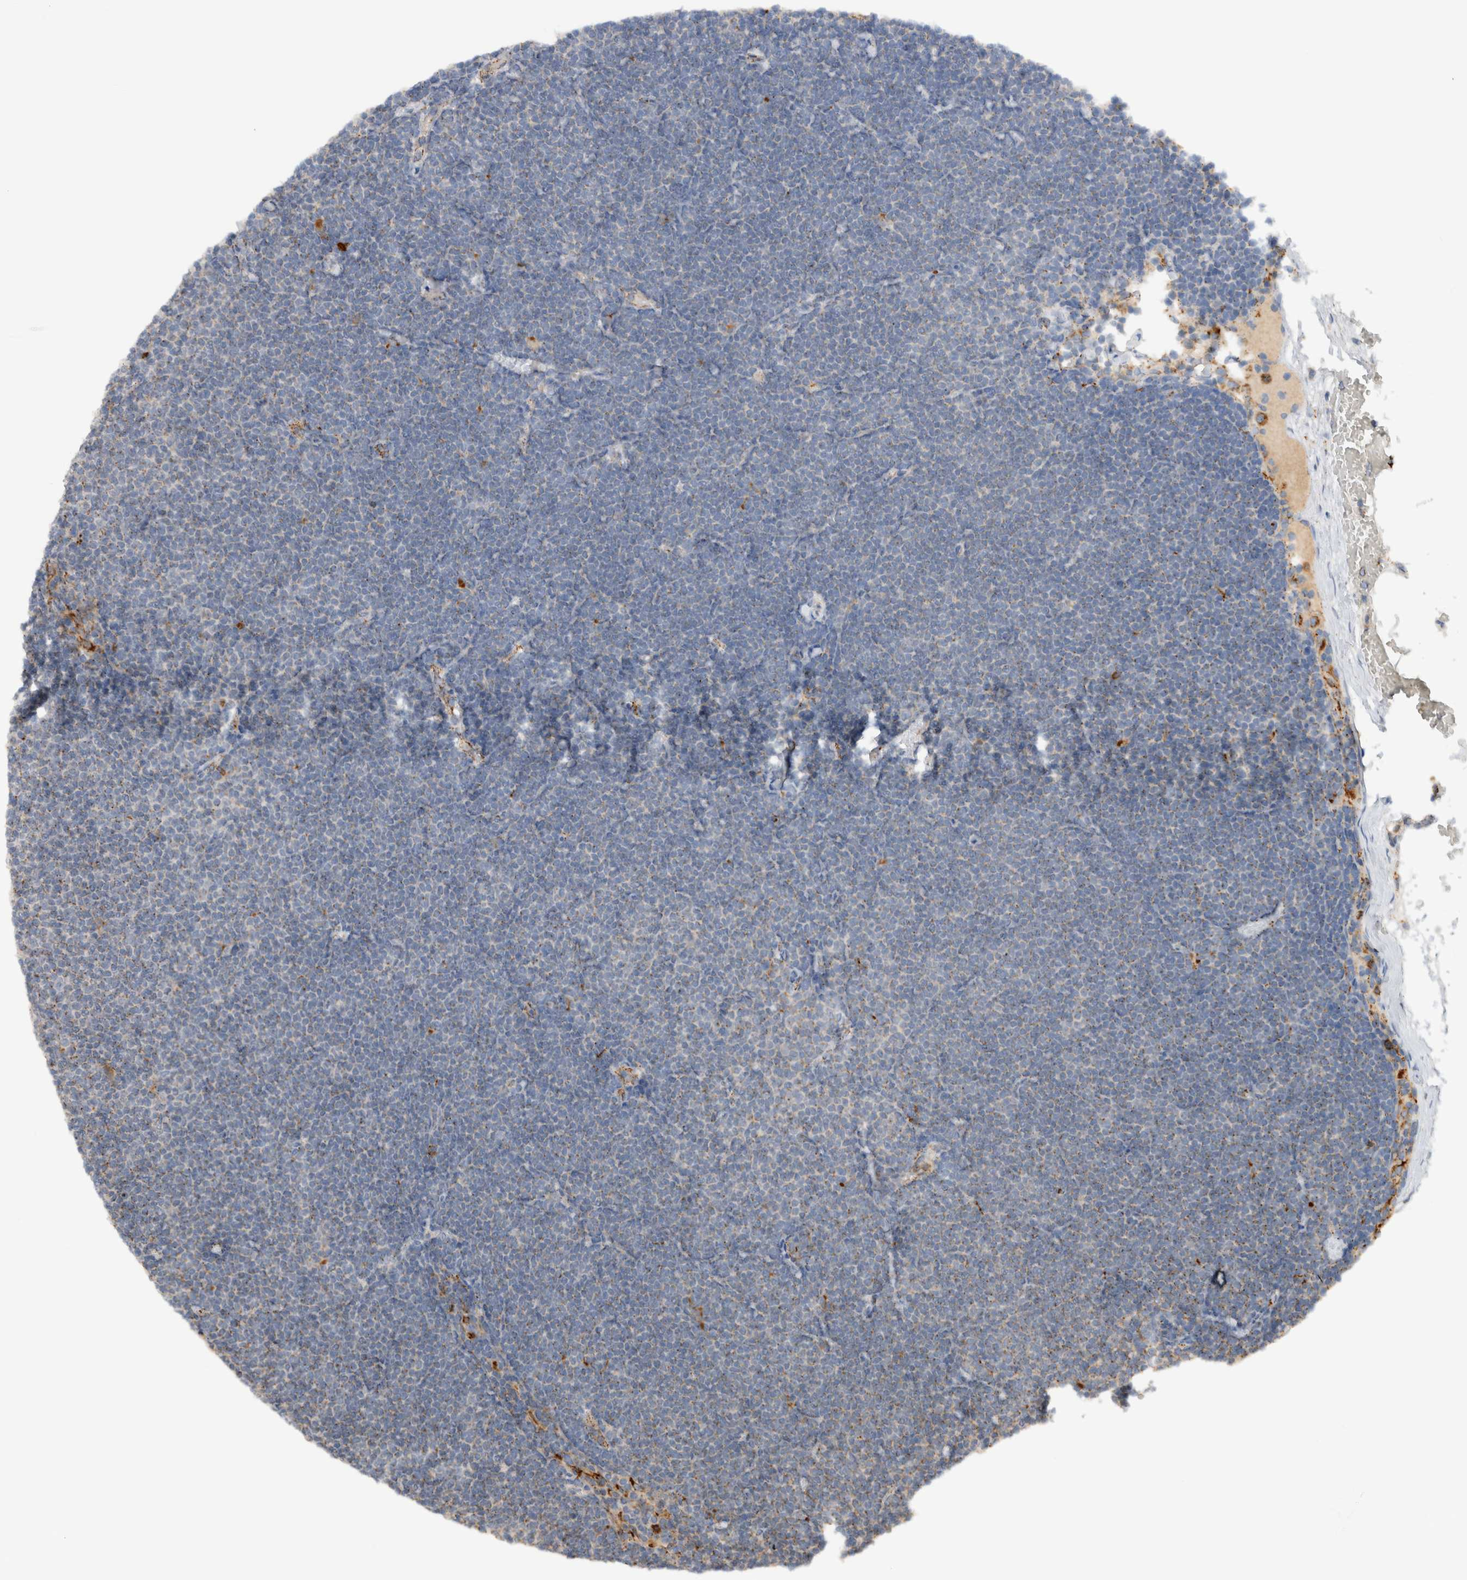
{"staining": {"intensity": "weak", "quantity": "<25%", "location": "cytoplasmic/membranous"}, "tissue": "lymphoma", "cell_type": "Tumor cells", "image_type": "cancer", "snomed": [{"axis": "morphology", "description": "Malignant lymphoma, non-Hodgkin's type, Low grade"}, {"axis": "topography", "description": "Lymph node"}], "caption": "This histopathology image is of lymphoma stained with immunohistochemistry to label a protein in brown with the nuclei are counter-stained blue. There is no expression in tumor cells. Nuclei are stained in blue.", "gene": "GNS", "patient": {"sex": "female", "age": 53}}